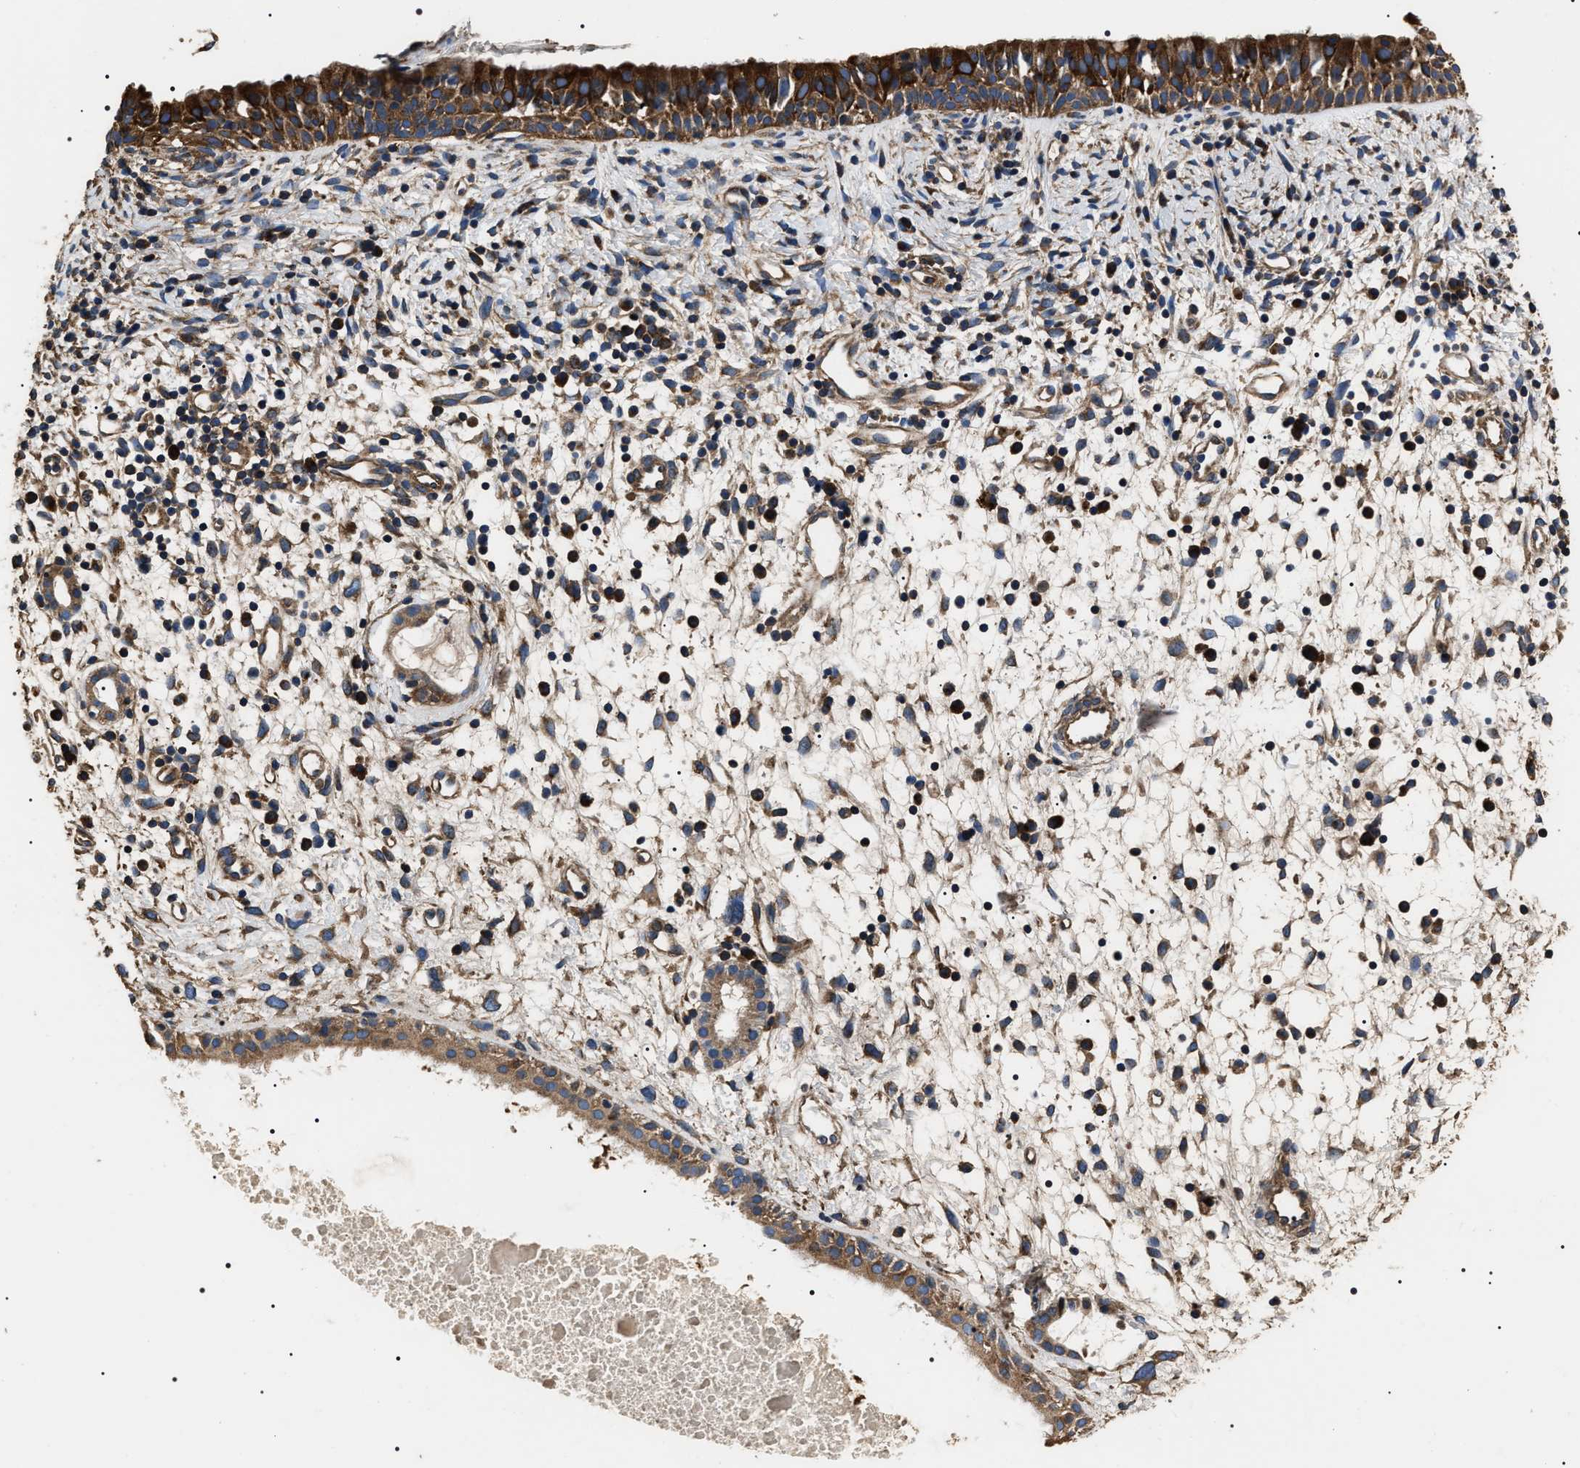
{"staining": {"intensity": "strong", "quantity": "25%-75%", "location": "cytoplasmic/membranous"}, "tissue": "nasopharynx", "cell_type": "Respiratory epithelial cells", "image_type": "normal", "snomed": [{"axis": "morphology", "description": "Normal tissue, NOS"}, {"axis": "topography", "description": "Nasopharynx"}], "caption": "The photomicrograph shows immunohistochemical staining of unremarkable nasopharynx. There is strong cytoplasmic/membranous staining is identified in approximately 25%-75% of respiratory epithelial cells. (DAB (3,3'-diaminobenzidine) IHC with brightfield microscopy, high magnification).", "gene": "HSCB", "patient": {"sex": "male", "age": 22}}